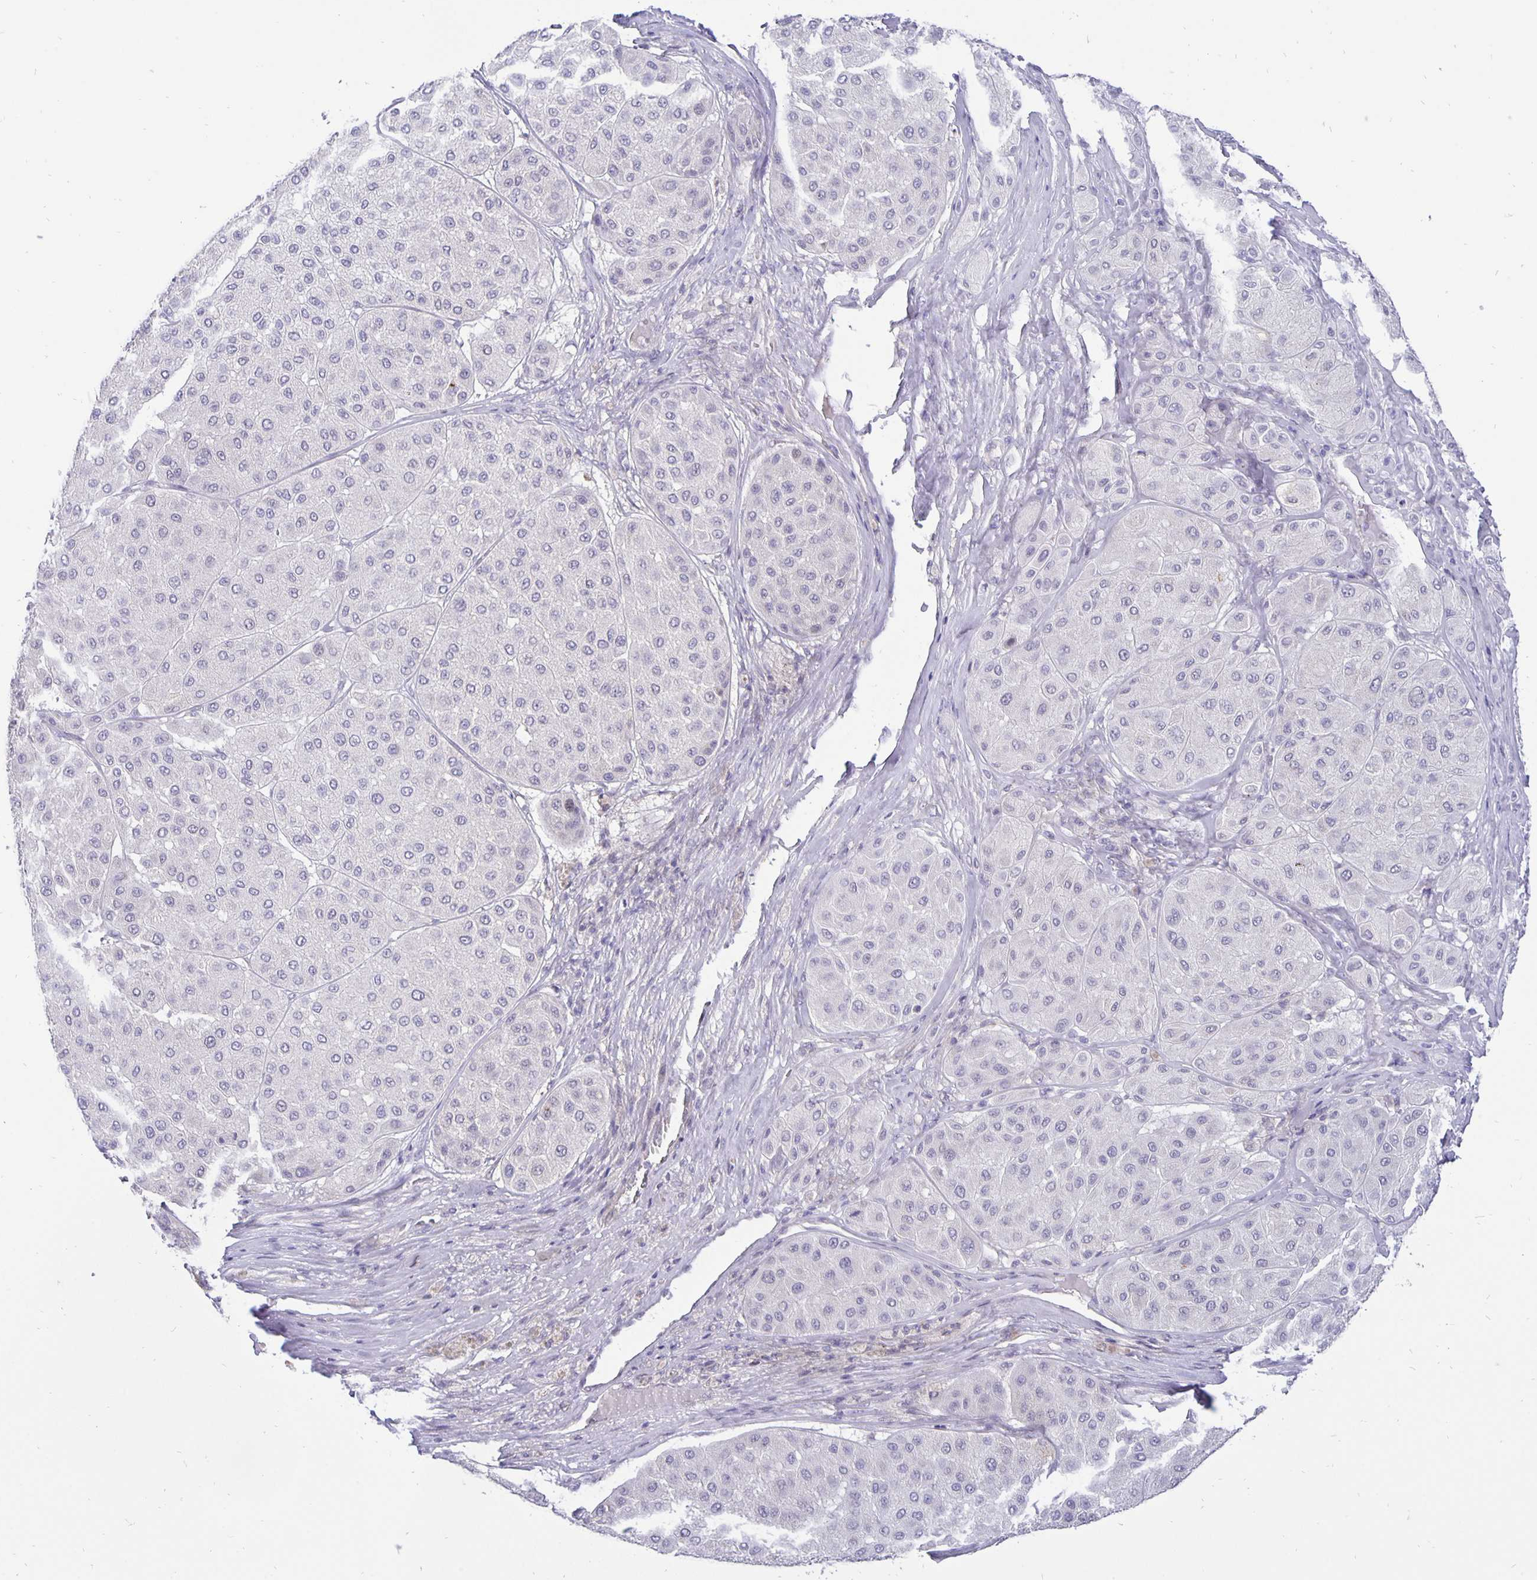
{"staining": {"intensity": "negative", "quantity": "none", "location": "none"}, "tissue": "melanoma", "cell_type": "Tumor cells", "image_type": "cancer", "snomed": [{"axis": "morphology", "description": "Malignant melanoma, Metastatic site"}, {"axis": "topography", "description": "Smooth muscle"}], "caption": "Immunohistochemical staining of melanoma shows no significant positivity in tumor cells.", "gene": "ERBB2", "patient": {"sex": "male", "age": 41}}